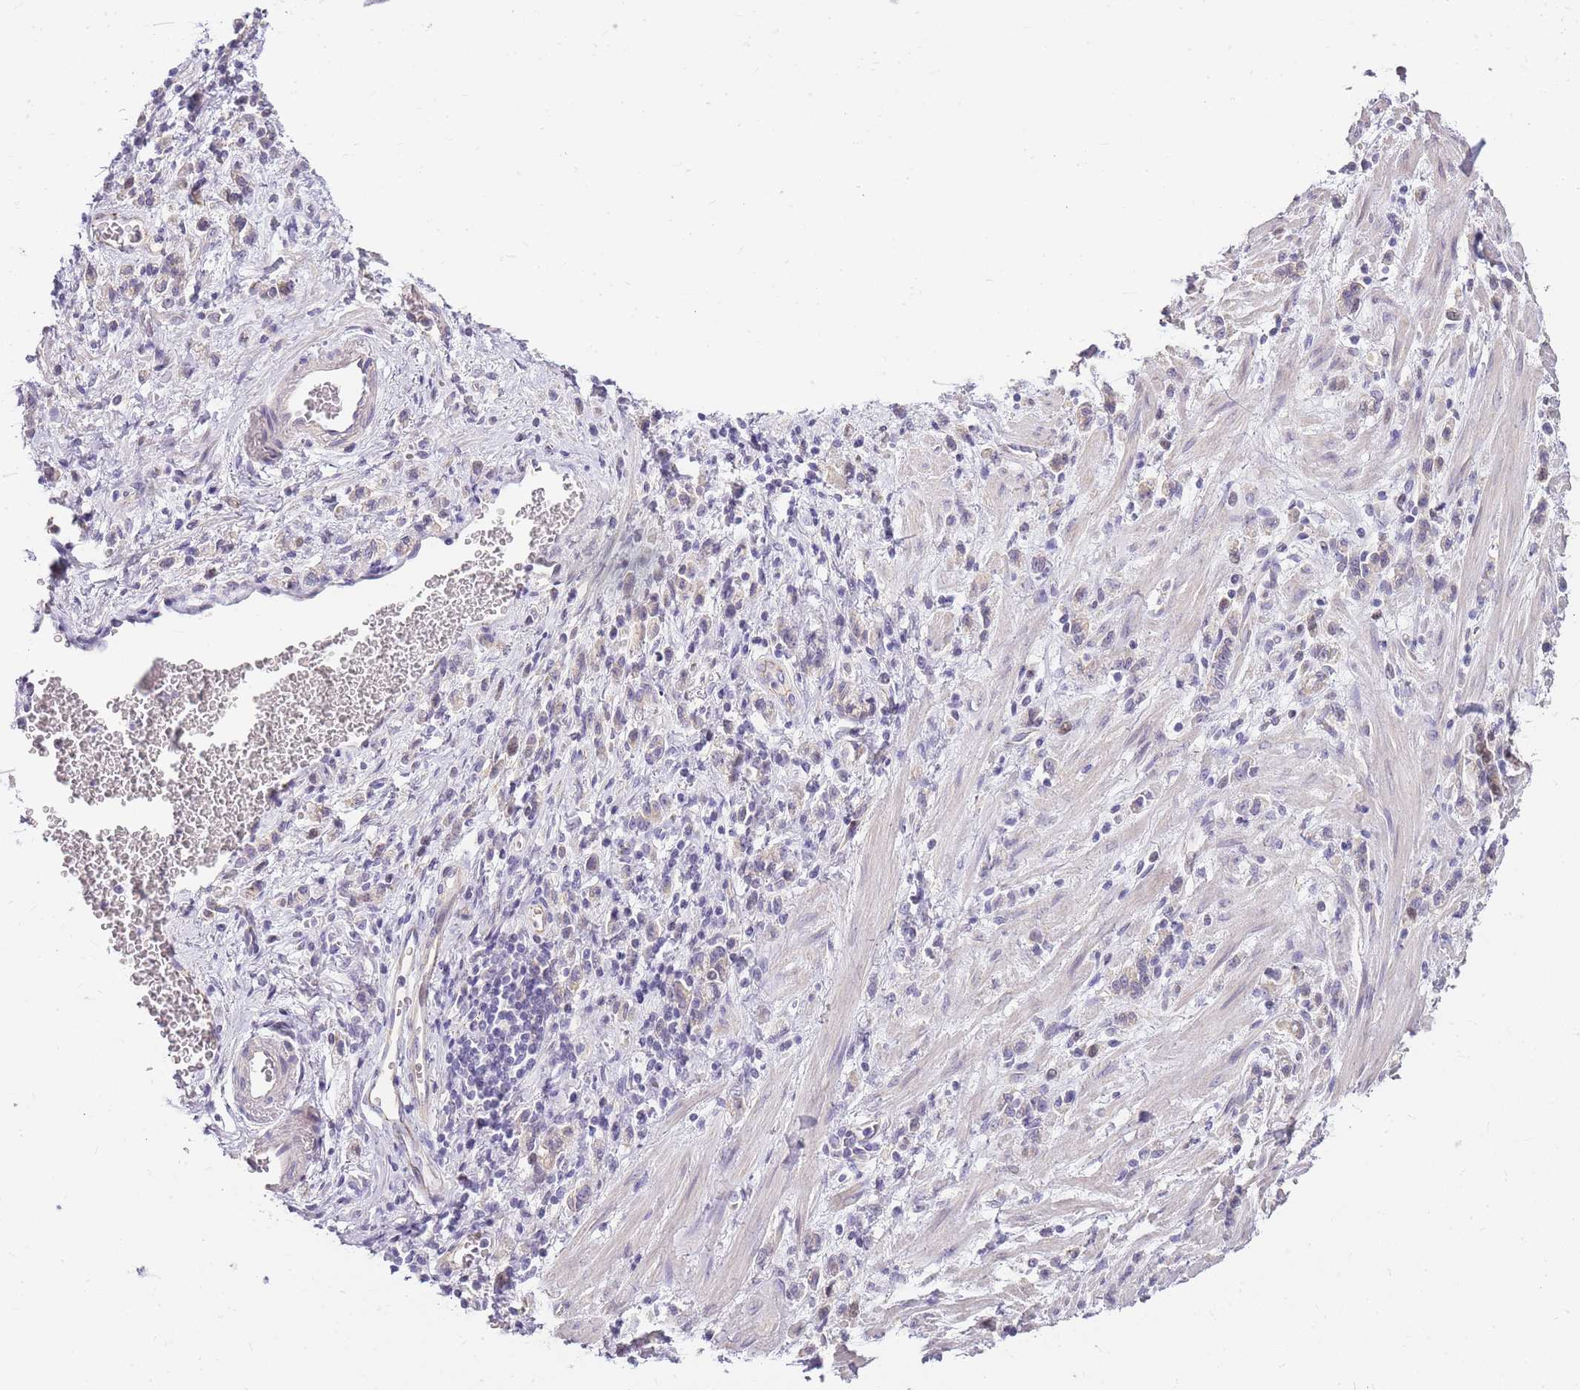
{"staining": {"intensity": "negative", "quantity": "none", "location": "none"}, "tissue": "stomach cancer", "cell_type": "Tumor cells", "image_type": "cancer", "snomed": [{"axis": "morphology", "description": "Adenocarcinoma, NOS"}, {"axis": "topography", "description": "Stomach"}], "caption": "DAB immunohistochemical staining of stomach adenocarcinoma displays no significant expression in tumor cells.", "gene": "CLBA1", "patient": {"sex": "male", "age": 77}}